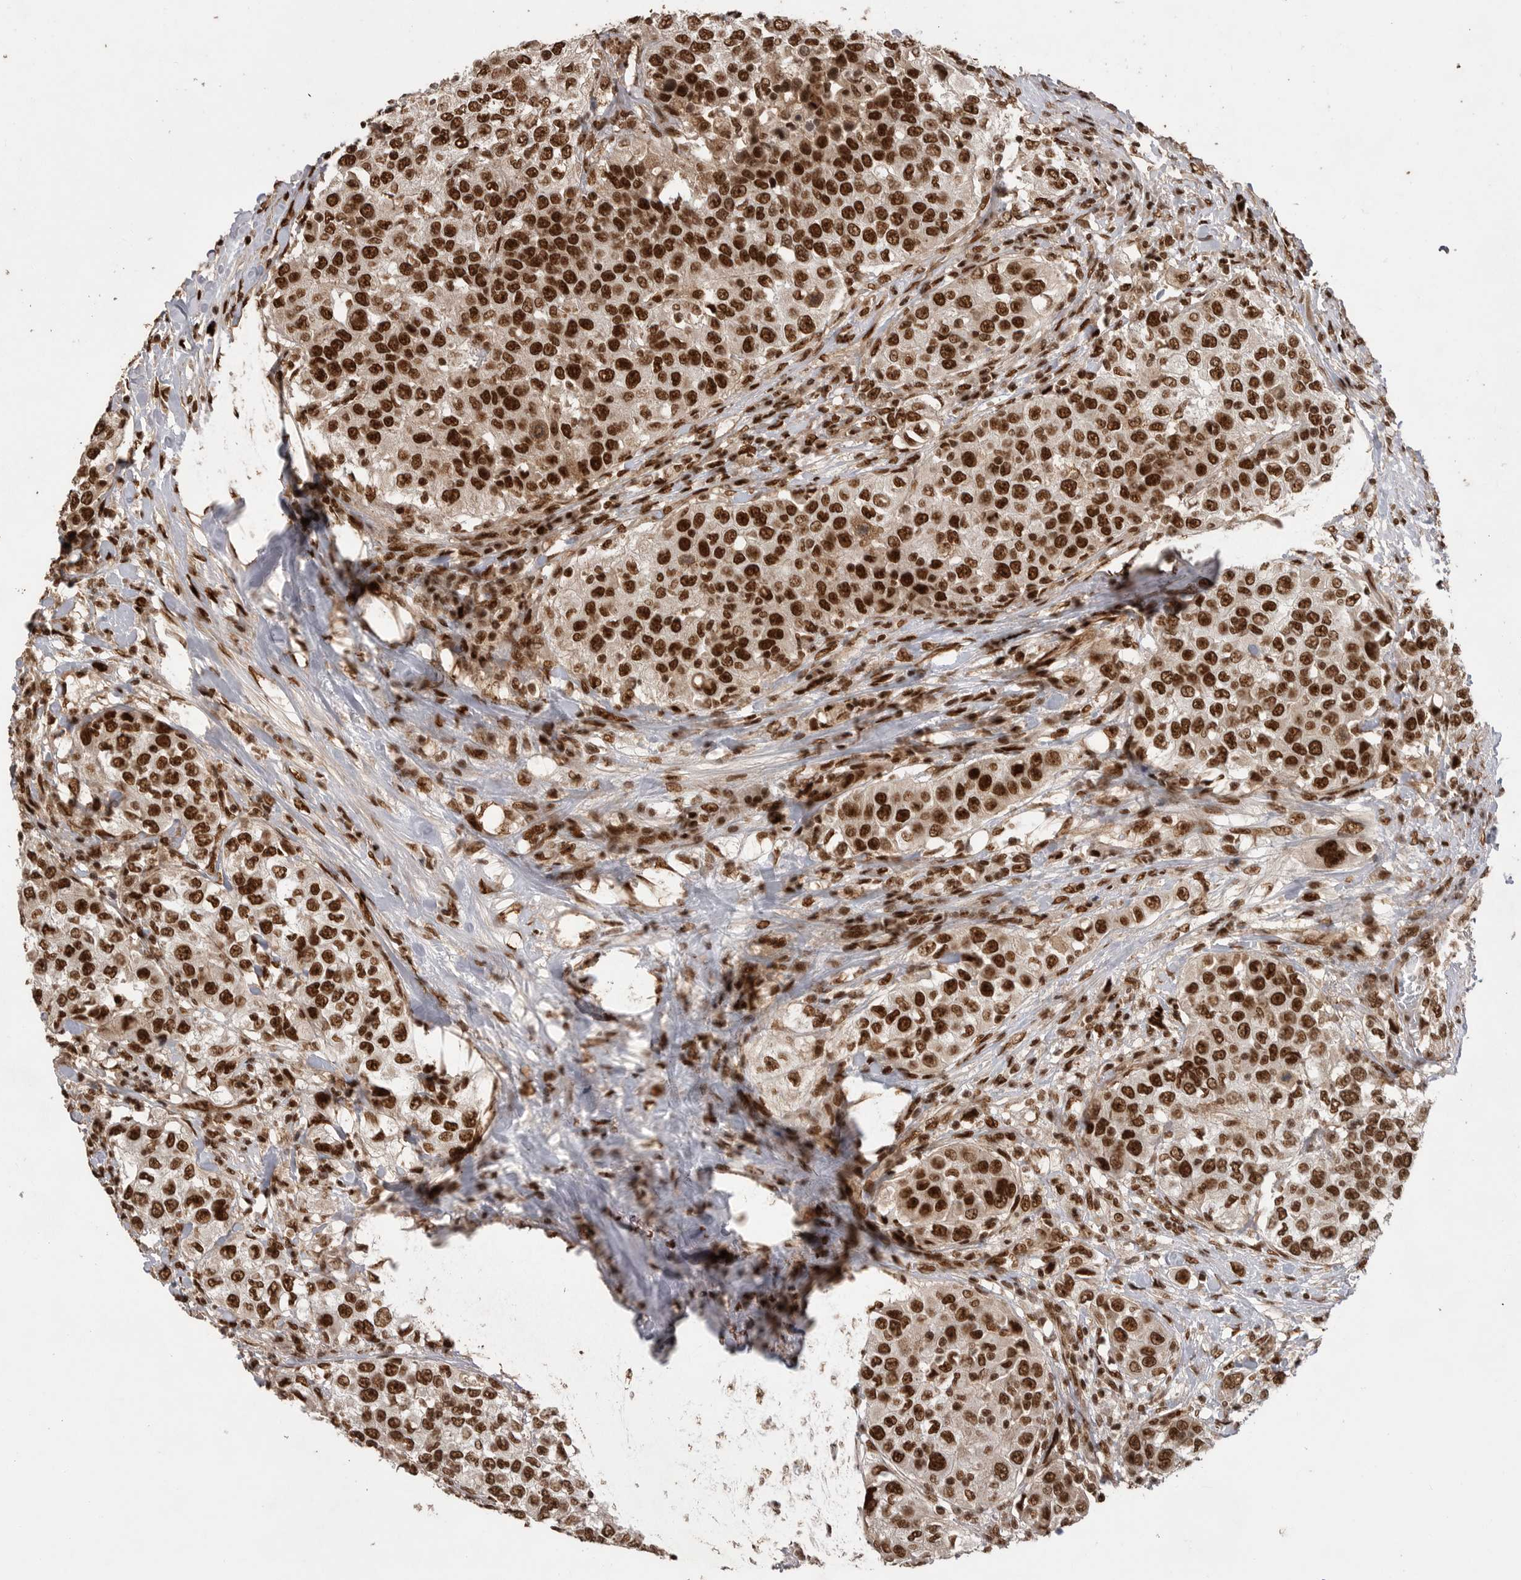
{"staining": {"intensity": "strong", "quantity": ">75%", "location": "nuclear"}, "tissue": "urothelial cancer", "cell_type": "Tumor cells", "image_type": "cancer", "snomed": [{"axis": "morphology", "description": "Urothelial carcinoma, High grade"}, {"axis": "topography", "description": "Urinary bladder"}], "caption": "Urothelial cancer stained with immunohistochemistry (IHC) displays strong nuclear expression in approximately >75% of tumor cells.", "gene": "PPP1R8", "patient": {"sex": "female", "age": 80}}